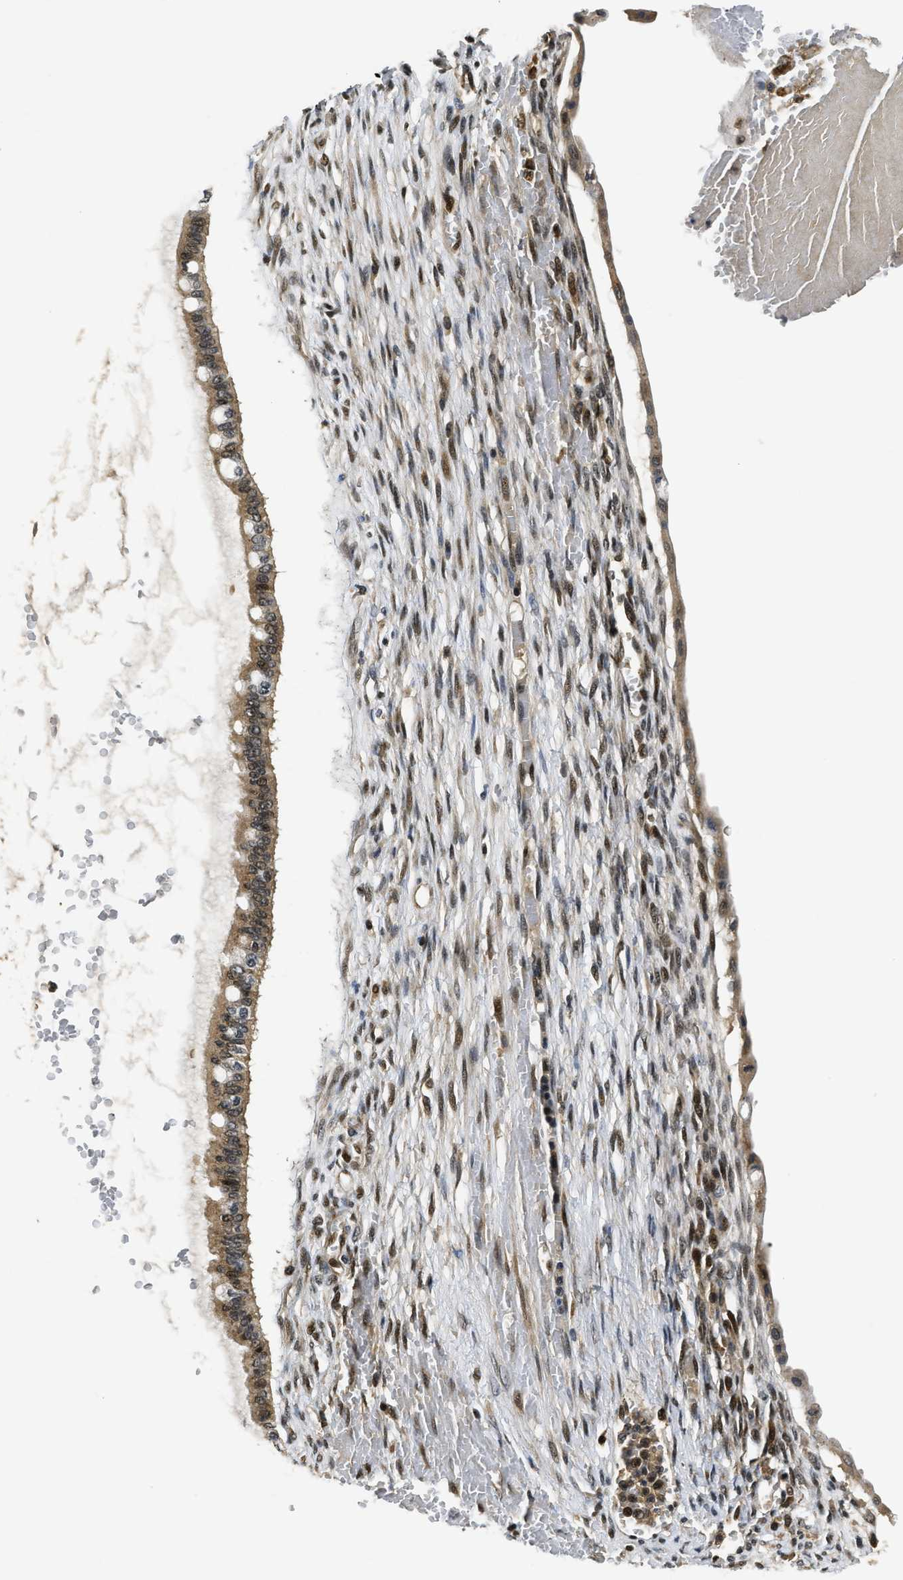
{"staining": {"intensity": "moderate", "quantity": ">75%", "location": "cytoplasmic/membranous"}, "tissue": "ovarian cancer", "cell_type": "Tumor cells", "image_type": "cancer", "snomed": [{"axis": "morphology", "description": "Cystadenocarcinoma, mucinous, NOS"}, {"axis": "topography", "description": "Ovary"}], "caption": "Immunohistochemical staining of human ovarian cancer (mucinous cystadenocarcinoma) displays medium levels of moderate cytoplasmic/membranous protein staining in approximately >75% of tumor cells.", "gene": "ADSL", "patient": {"sex": "female", "age": 73}}